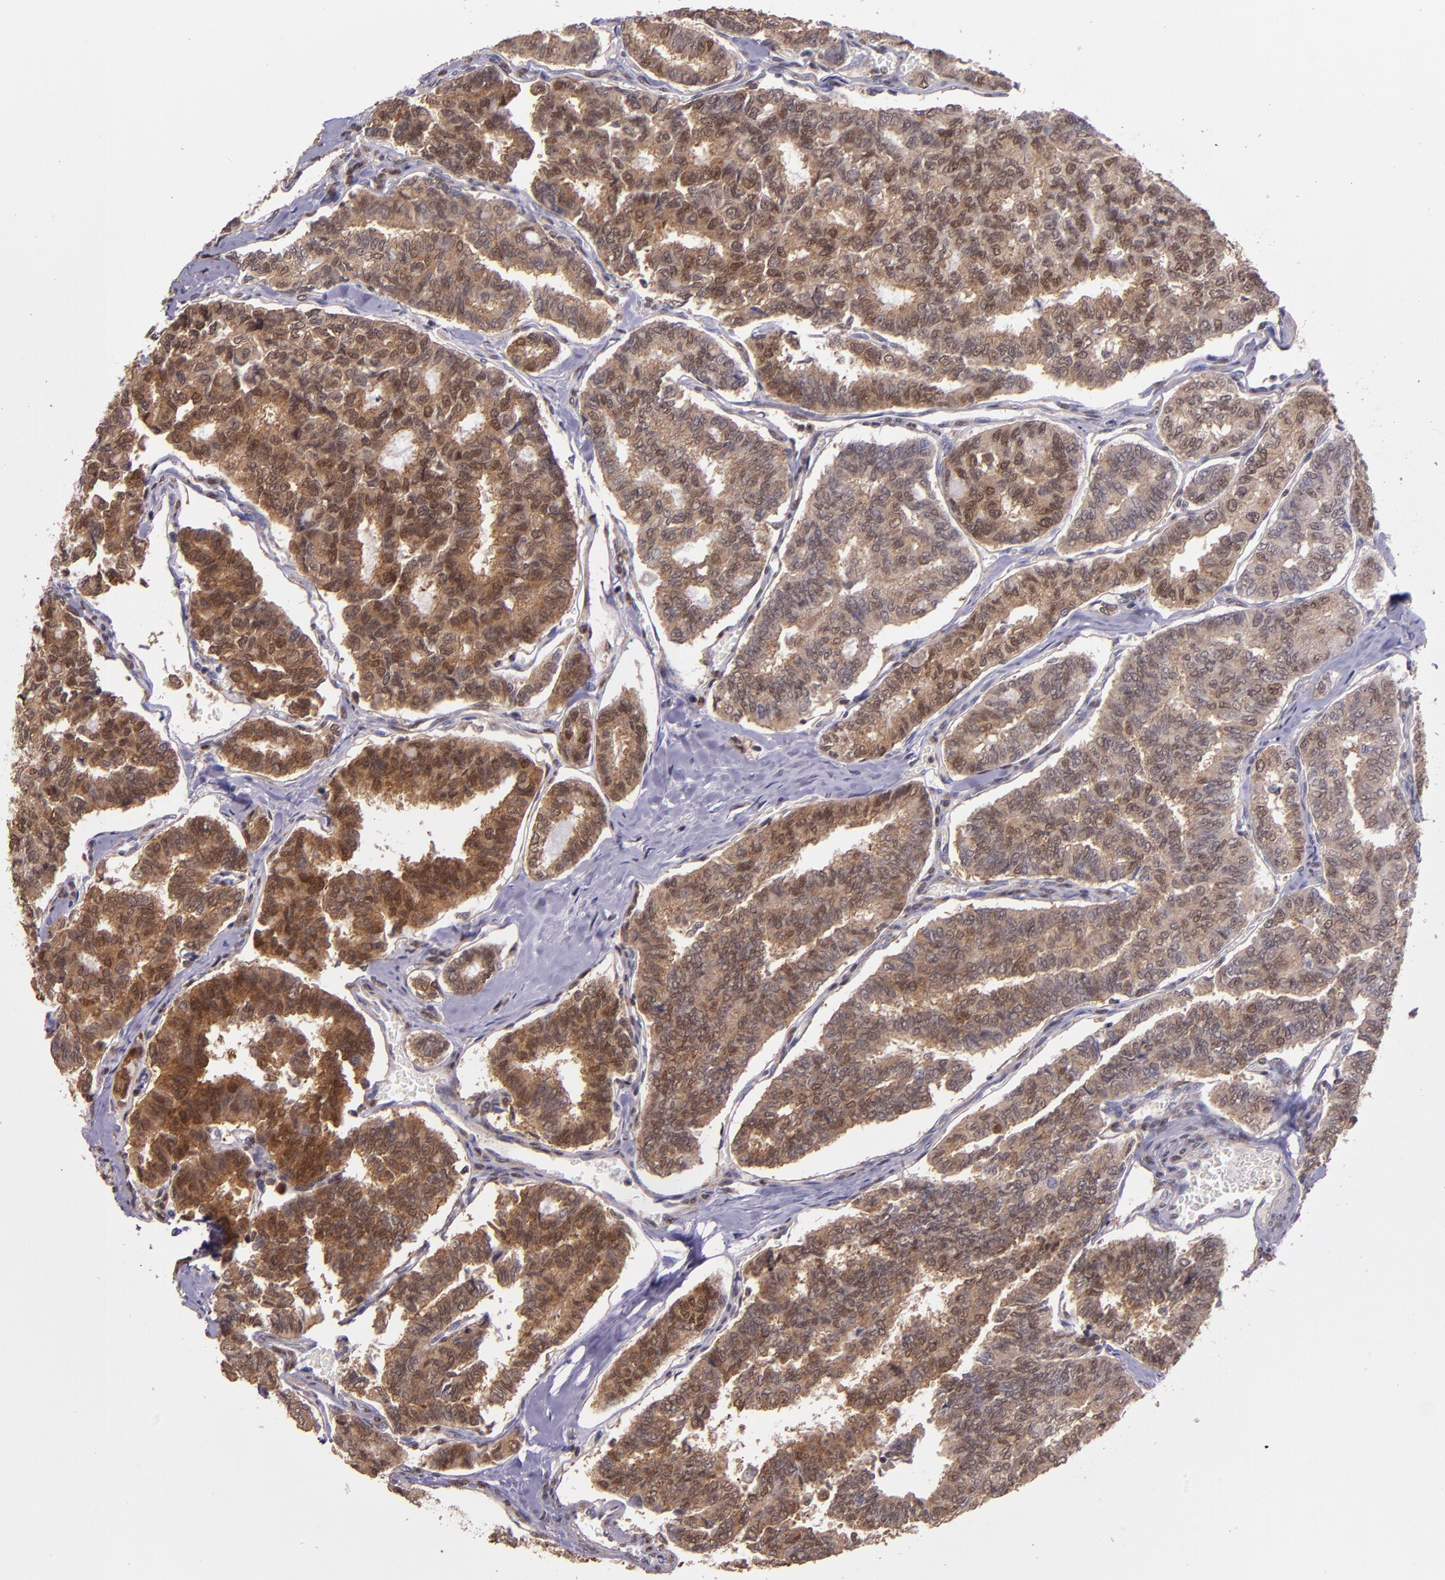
{"staining": {"intensity": "strong", "quantity": ">75%", "location": "cytoplasmic/membranous"}, "tissue": "thyroid cancer", "cell_type": "Tumor cells", "image_type": "cancer", "snomed": [{"axis": "morphology", "description": "Papillary adenocarcinoma, NOS"}, {"axis": "topography", "description": "Thyroid gland"}], "caption": "The immunohistochemical stain highlights strong cytoplasmic/membranous expression in tumor cells of thyroid cancer tissue.", "gene": "STAT6", "patient": {"sex": "female", "age": 35}}